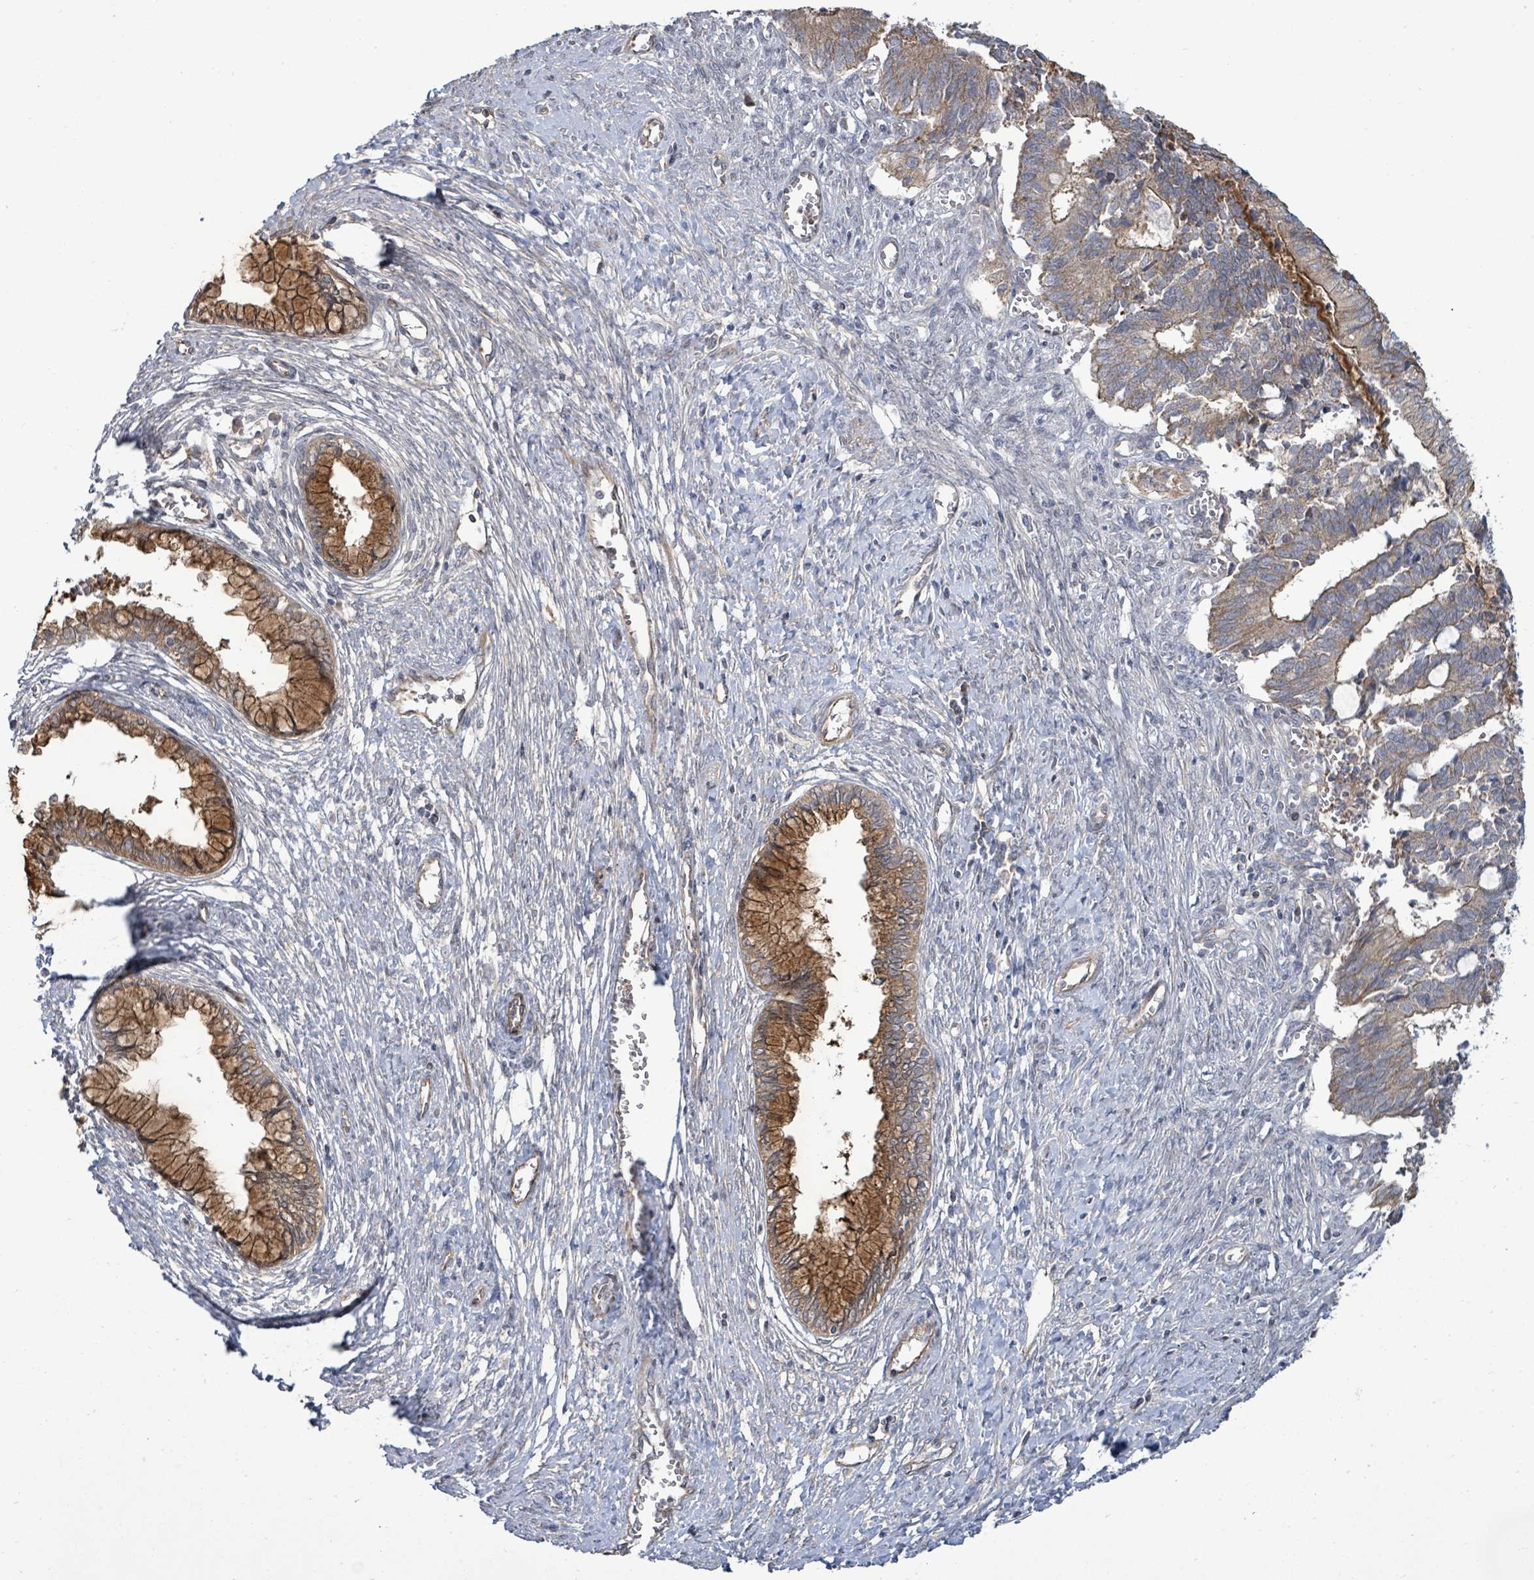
{"staining": {"intensity": "moderate", "quantity": ">75%", "location": "cytoplasmic/membranous"}, "tissue": "cervical cancer", "cell_type": "Tumor cells", "image_type": "cancer", "snomed": [{"axis": "morphology", "description": "Adenocarcinoma, NOS"}, {"axis": "topography", "description": "Cervix"}], "caption": "Cervical cancer (adenocarcinoma) stained with a brown dye reveals moderate cytoplasmic/membranous positive staining in approximately >75% of tumor cells.", "gene": "KBTBD11", "patient": {"sex": "female", "age": 44}}